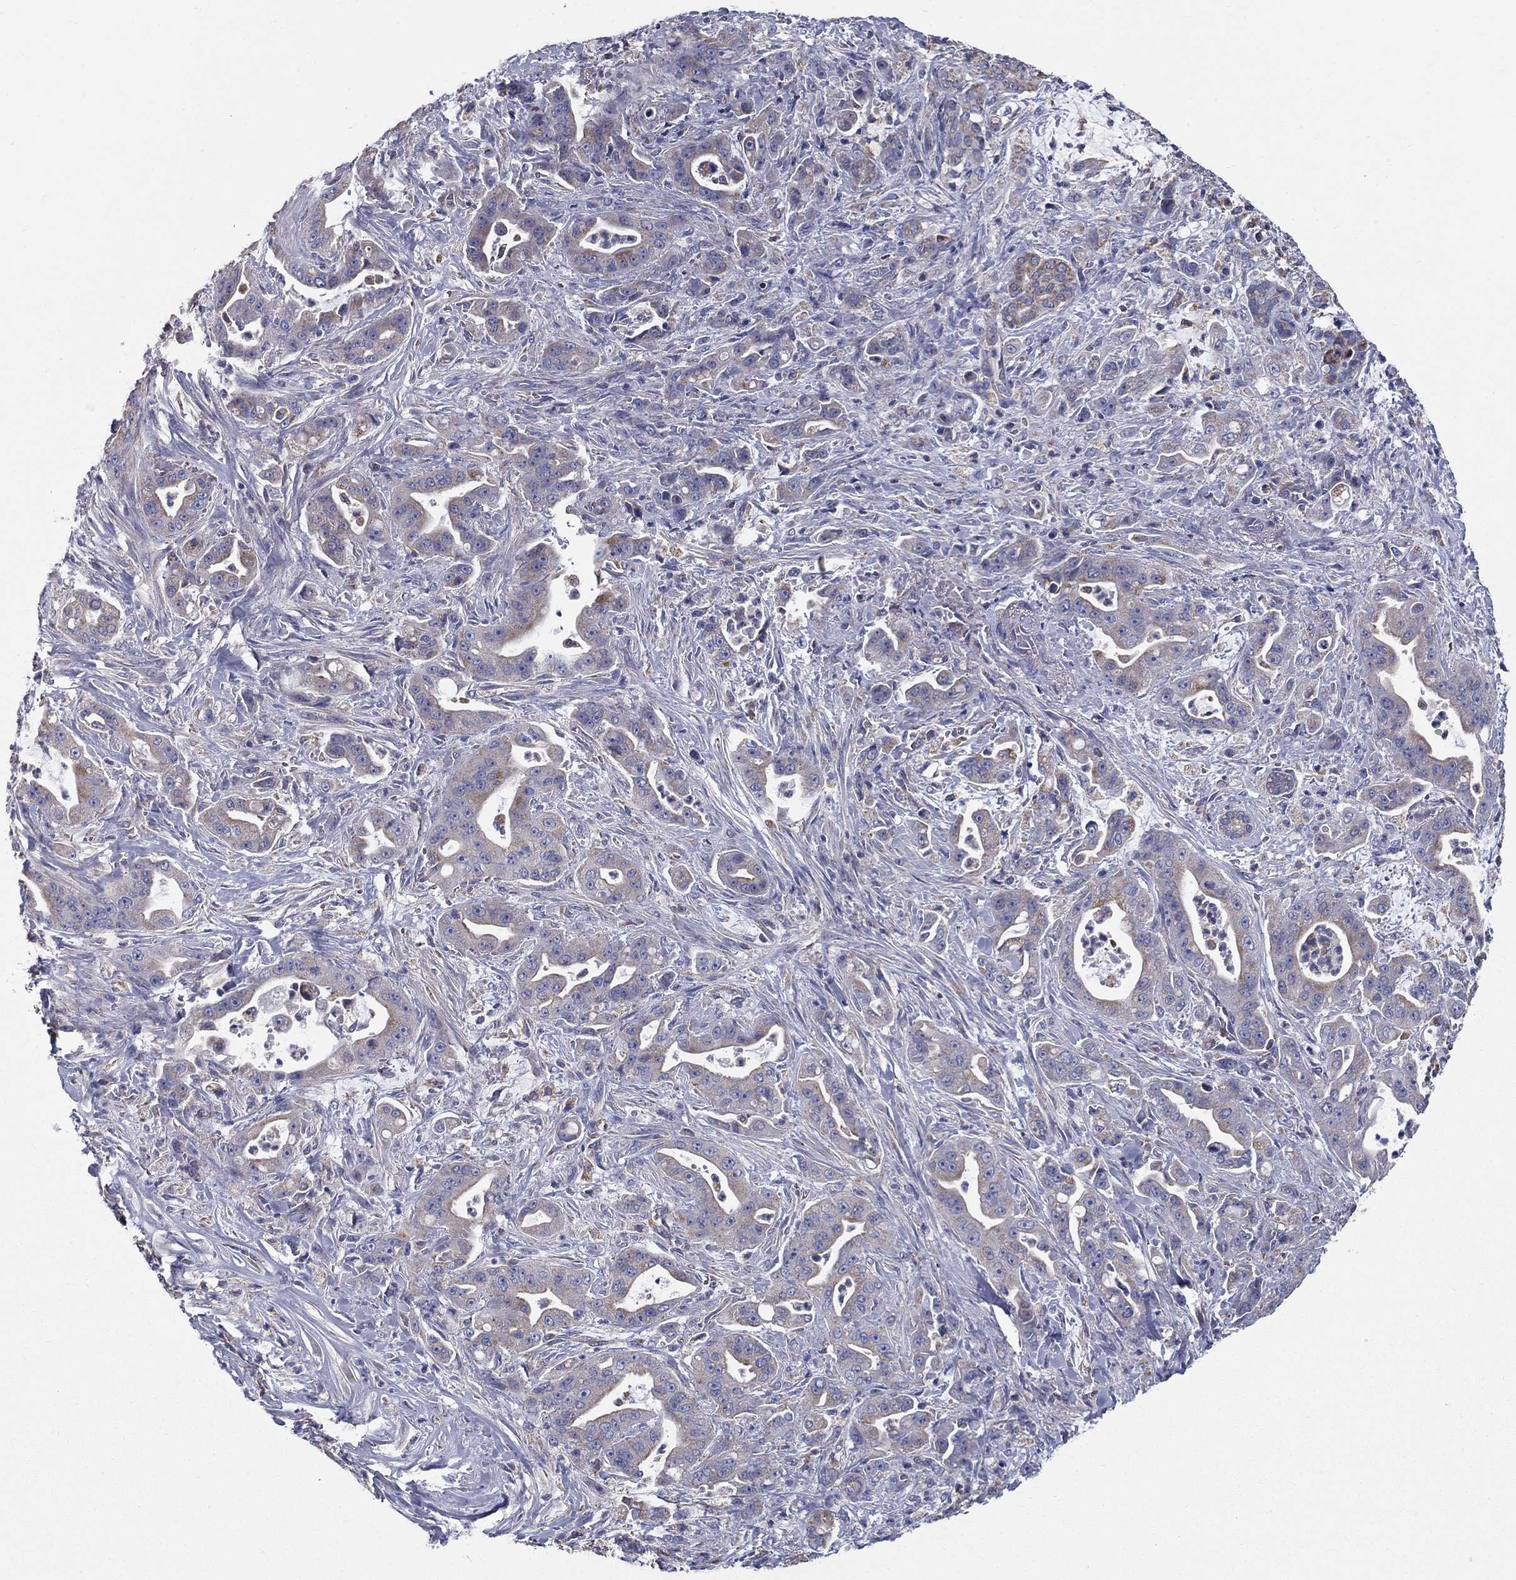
{"staining": {"intensity": "weak", "quantity": "<25%", "location": "cytoplasmic/membranous"}, "tissue": "pancreatic cancer", "cell_type": "Tumor cells", "image_type": "cancer", "snomed": [{"axis": "morphology", "description": "Normal tissue, NOS"}, {"axis": "morphology", "description": "Inflammation, NOS"}, {"axis": "morphology", "description": "Adenocarcinoma, NOS"}, {"axis": "topography", "description": "Pancreas"}], "caption": "A micrograph of pancreatic cancer stained for a protein reveals no brown staining in tumor cells.", "gene": "NME5", "patient": {"sex": "male", "age": 57}}